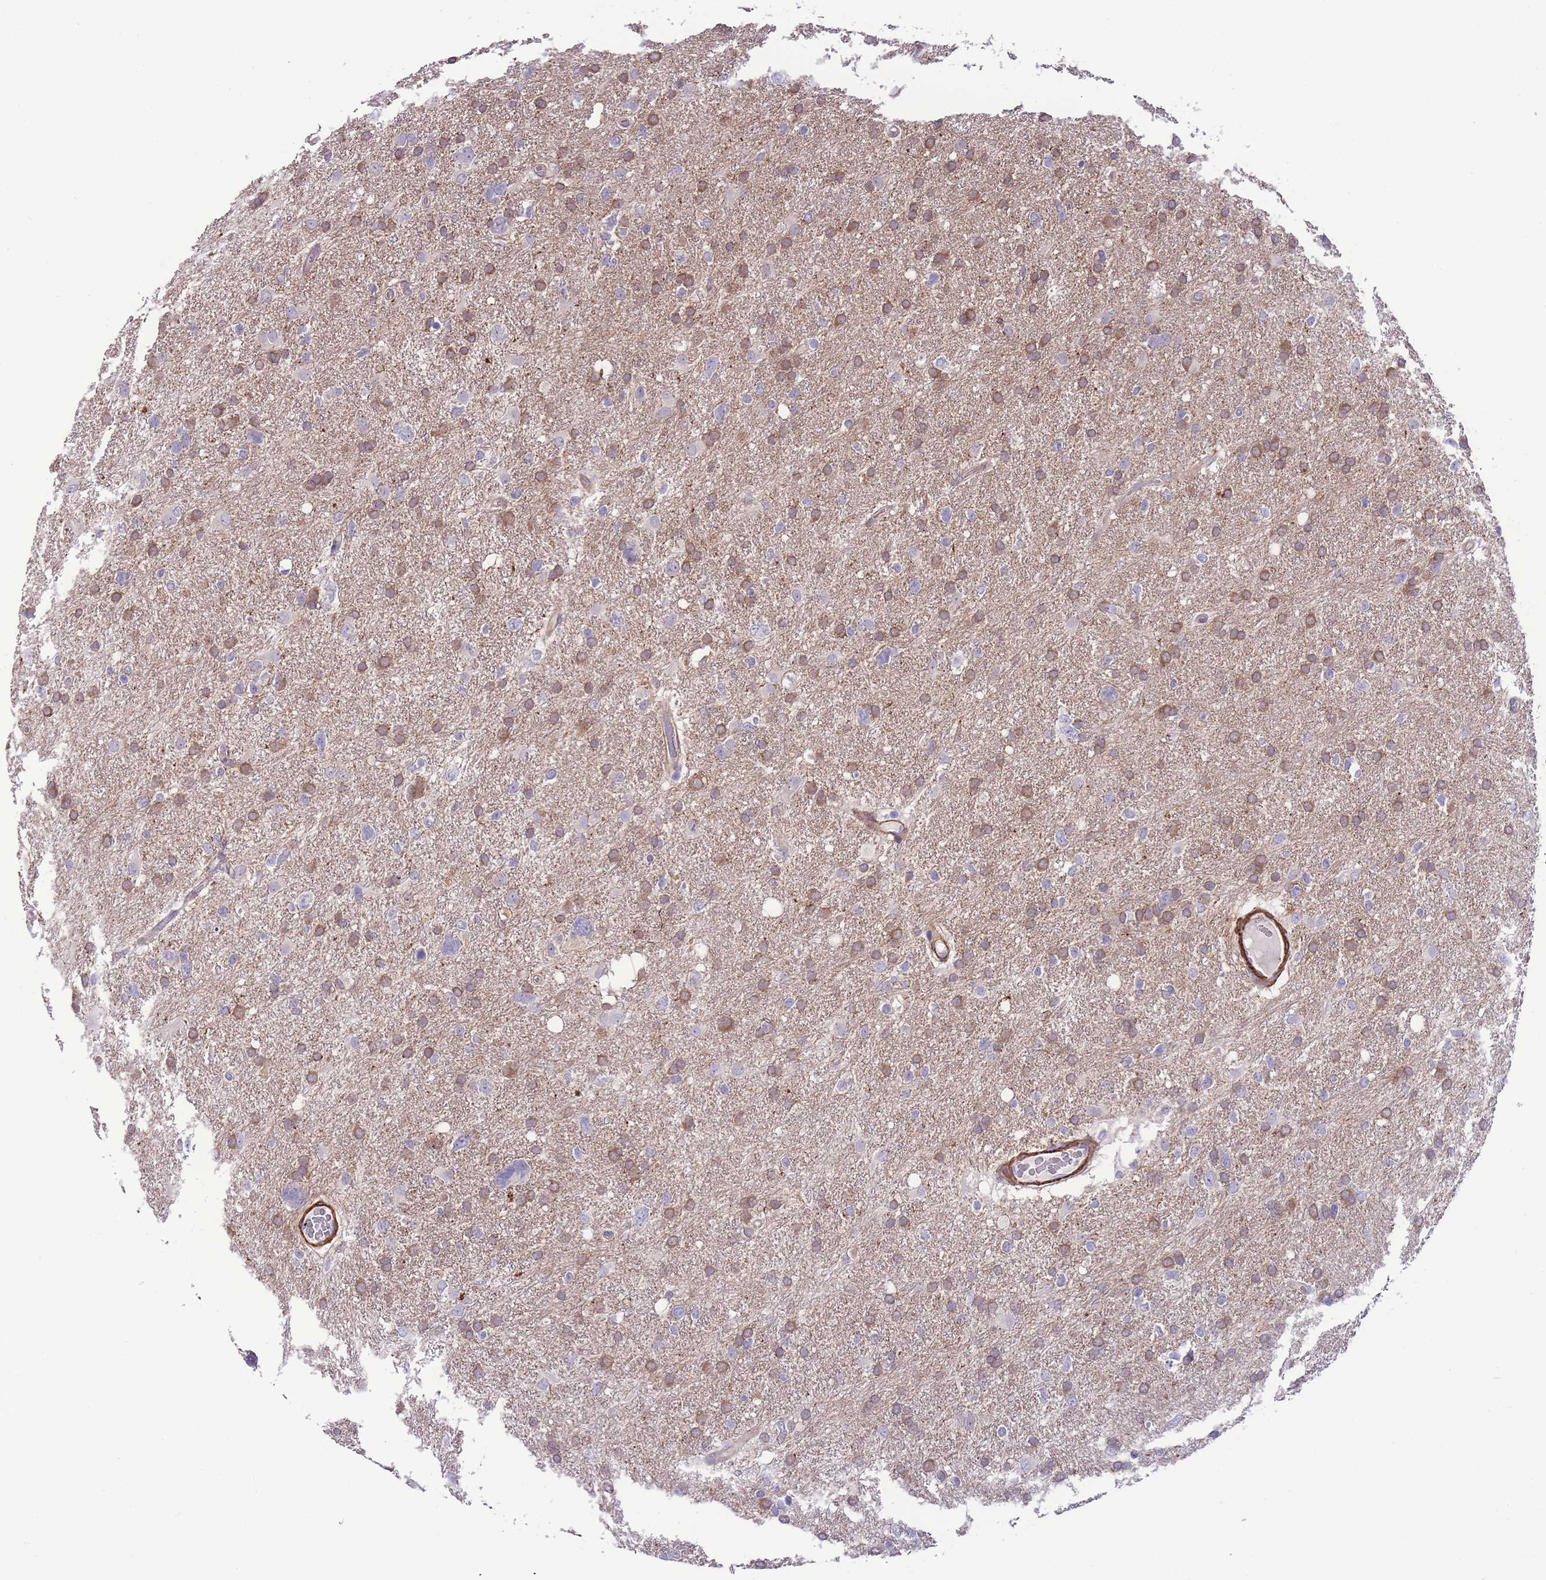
{"staining": {"intensity": "moderate", "quantity": ">75%", "location": "cytoplasmic/membranous"}, "tissue": "glioma", "cell_type": "Tumor cells", "image_type": "cancer", "snomed": [{"axis": "morphology", "description": "Glioma, malignant, High grade"}, {"axis": "topography", "description": "Brain"}], "caption": "About >75% of tumor cells in human high-grade glioma (malignant) show moderate cytoplasmic/membranous protein expression as visualized by brown immunohistochemical staining.", "gene": "FAM124A", "patient": {"sex": "male", "age": 61}}